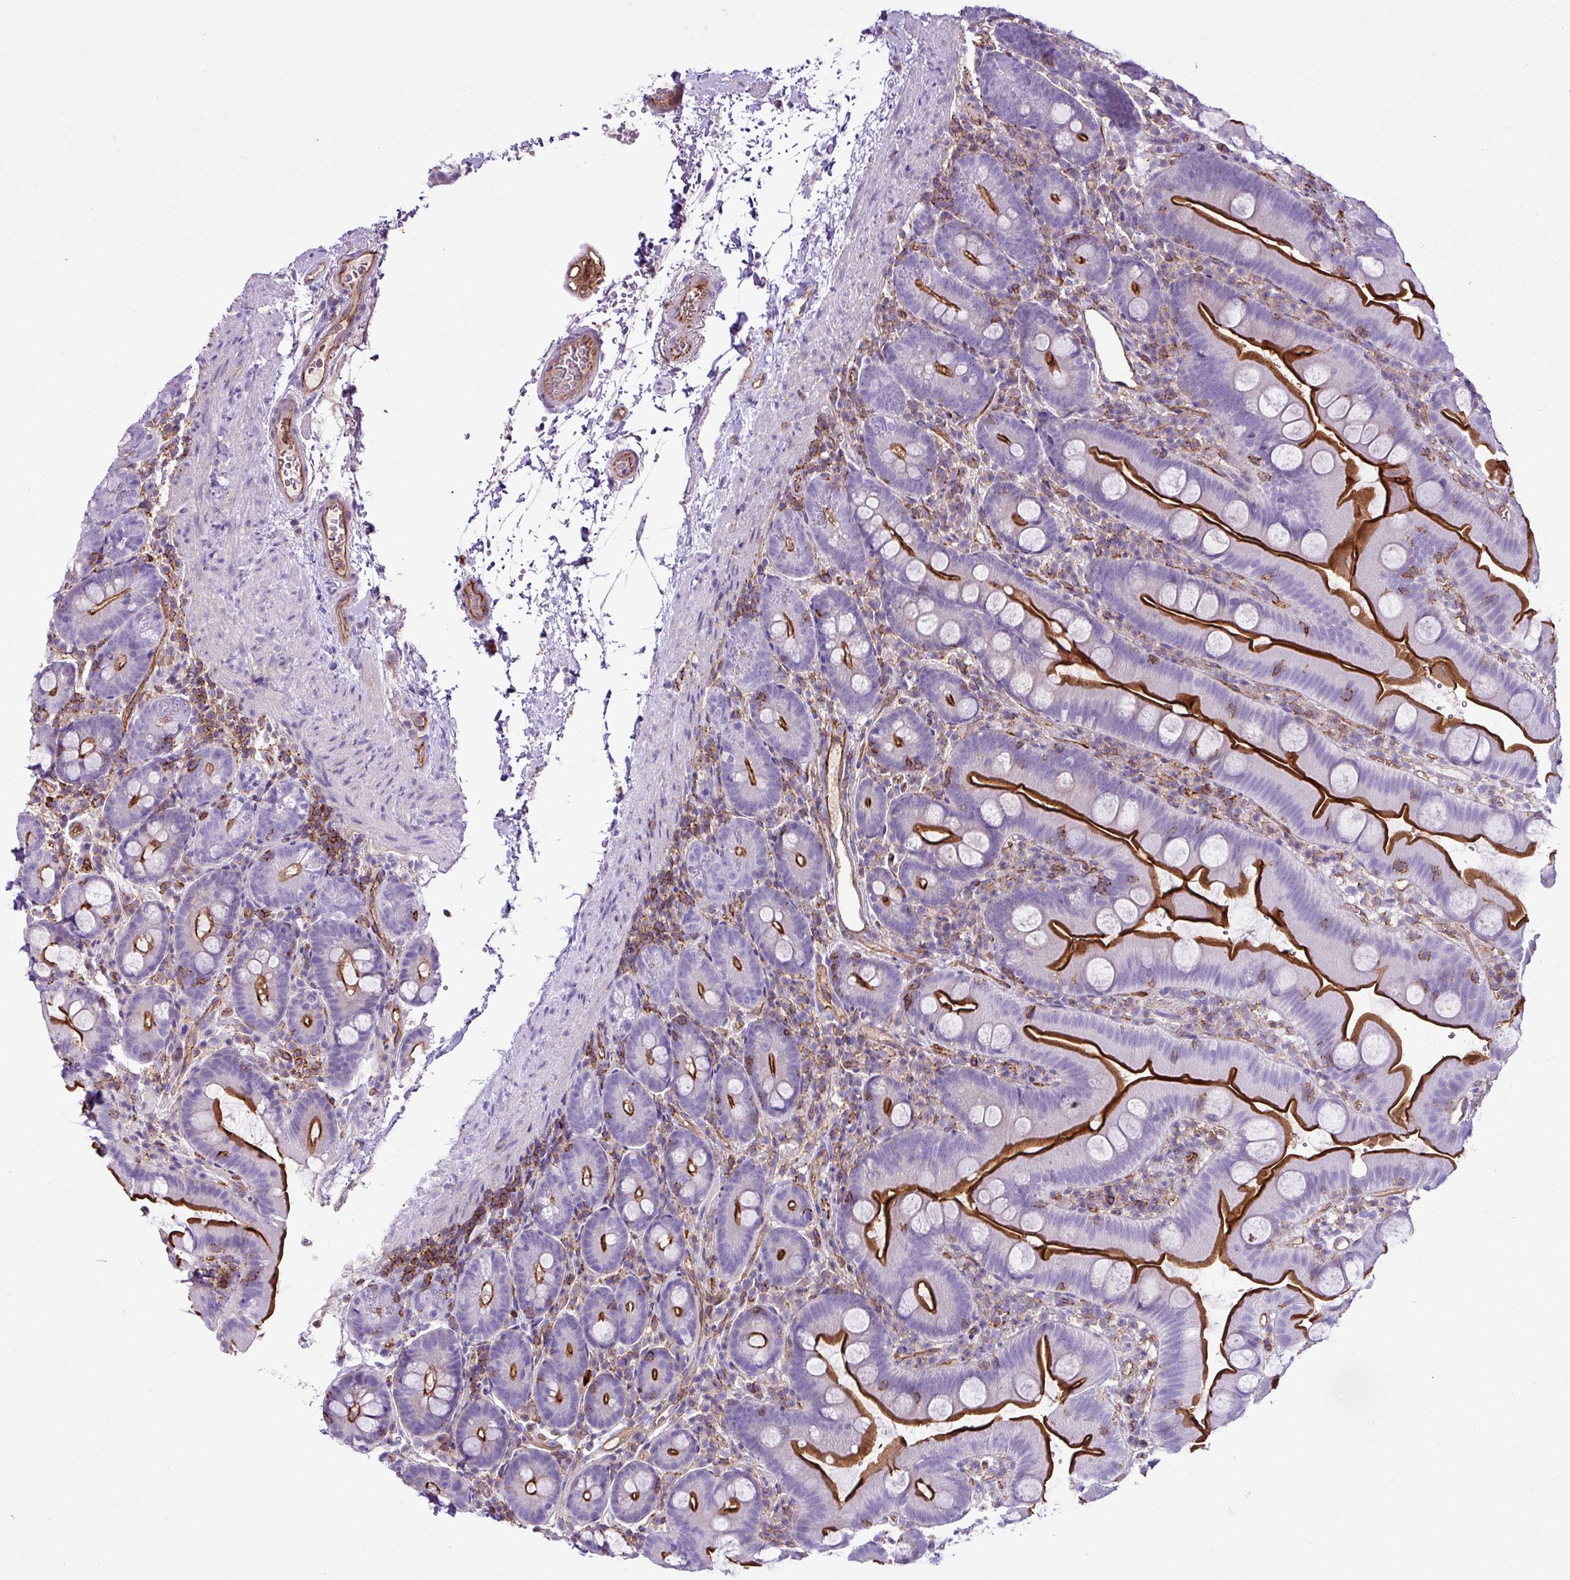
{"staining": {"intensity": "strong", "quantity": "25%-75%", "location": "cytoplasmic/membranous"}, "tissue": "small intestine", "cell_type": "Glandular cells", "image_type": "normal", "snomed": [{"axis": "morphology", "description": "Normal tissue, NOS"}, {"axis": "topography", "description": "Small intestine"}], "caption": "Immunohistochemistry (DAB (3,3'-diaminobenzidine)) staining of normal human small intestine displays strong cytoplasmic/membranous protein positivity in approximately 25%-75% of glandular cells.", "gene": "EME2", "patient": {"sex": "female", "age": 68}}